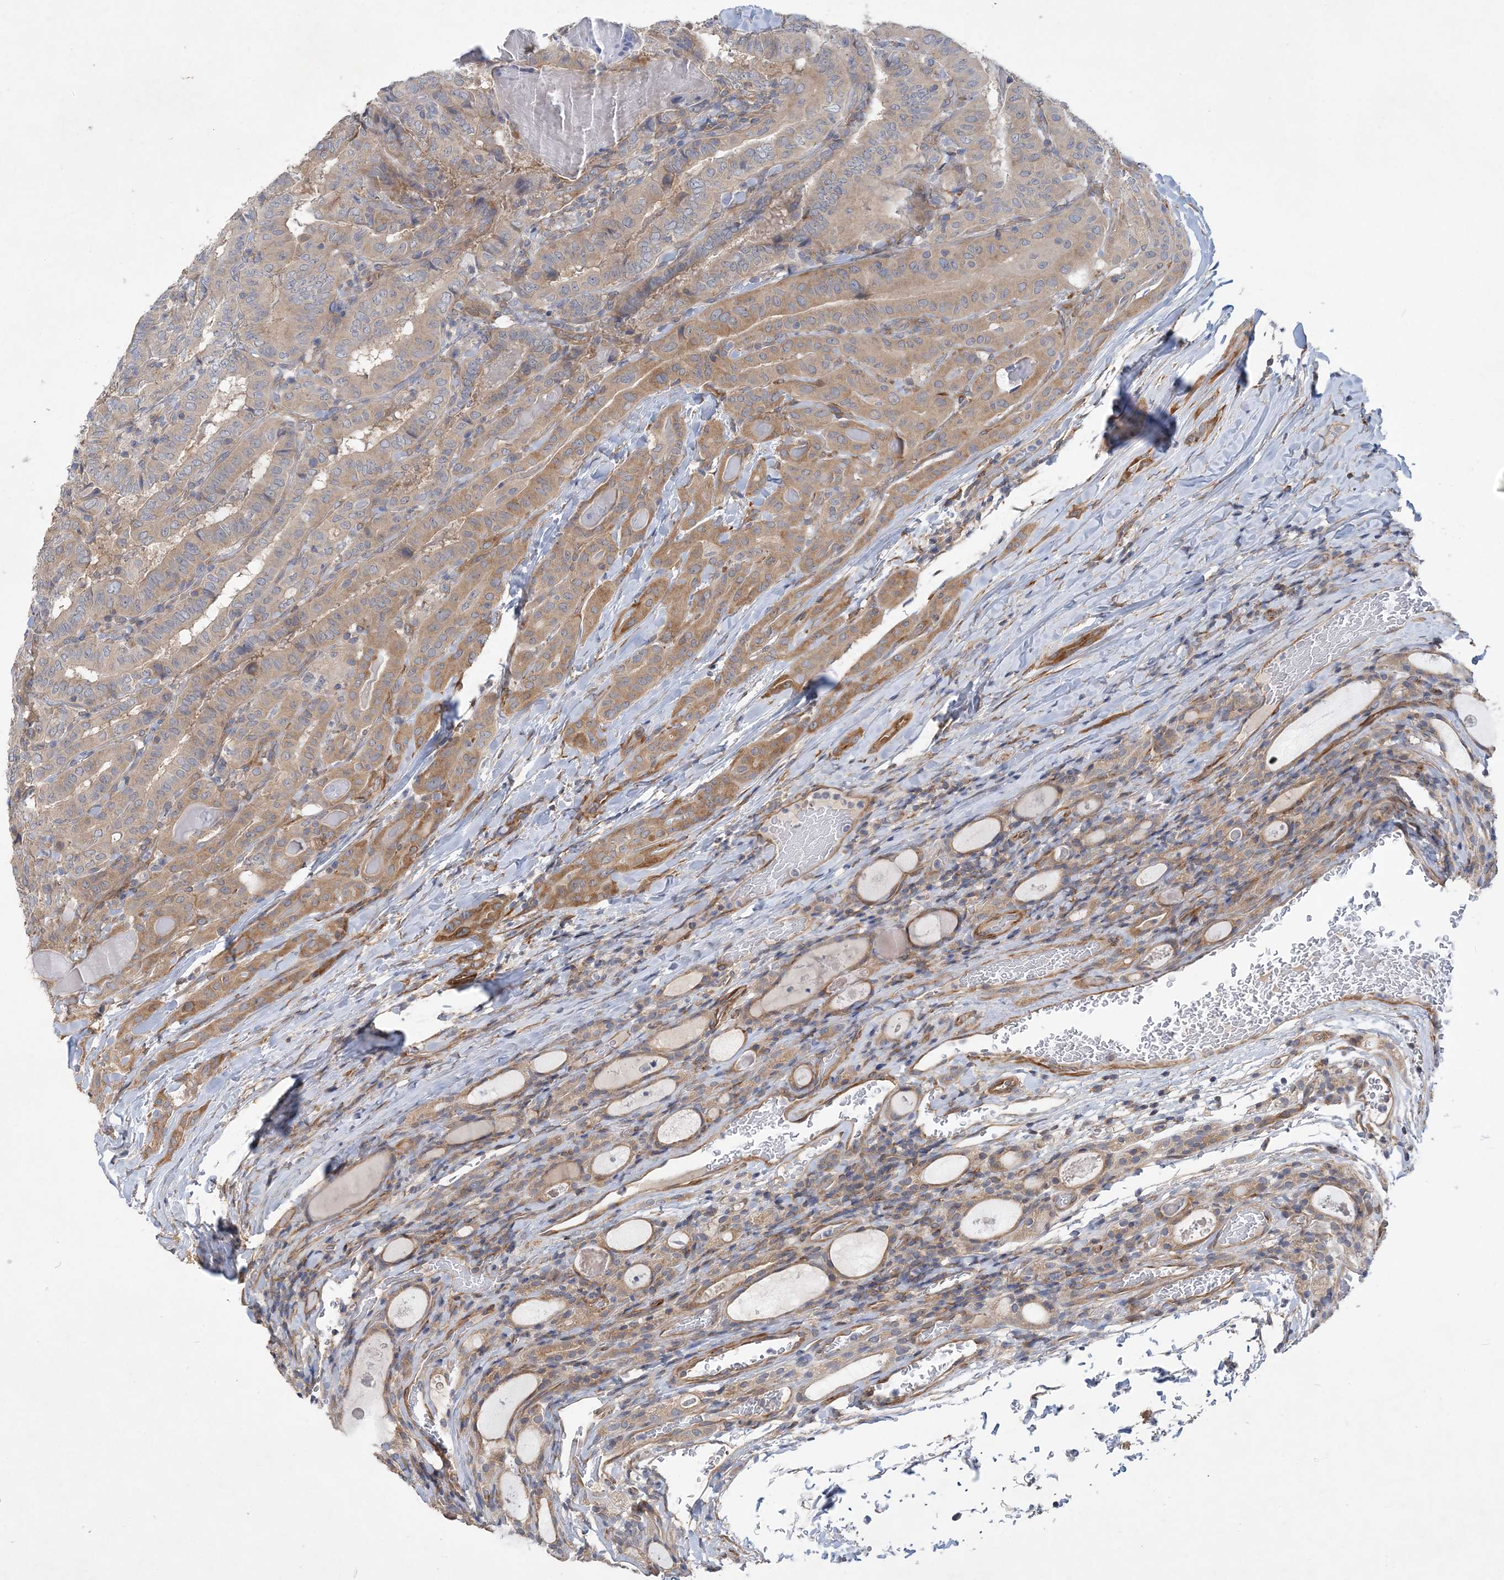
{"staining": {"intensity": "moderate", "quantity": "<25%", "location": "cytoplasmic/membranous"}, "tissue": "thyroid cancer", "cell_type": "Tumor cells", "image_type": "cancer", "snomed": [{"axis": "morphology", "description": "Papillary adenocarcinoma, NOS"}, {"axis": "topography", "description": "Thyroid gland"}], "caption": "Human thyroid papillary adenocarcinoma stained with a protein marker exhibits moderate staining in tumor cells.", "gene": "MAP4K5", "patient": {"sex": "female", "age": 72}}